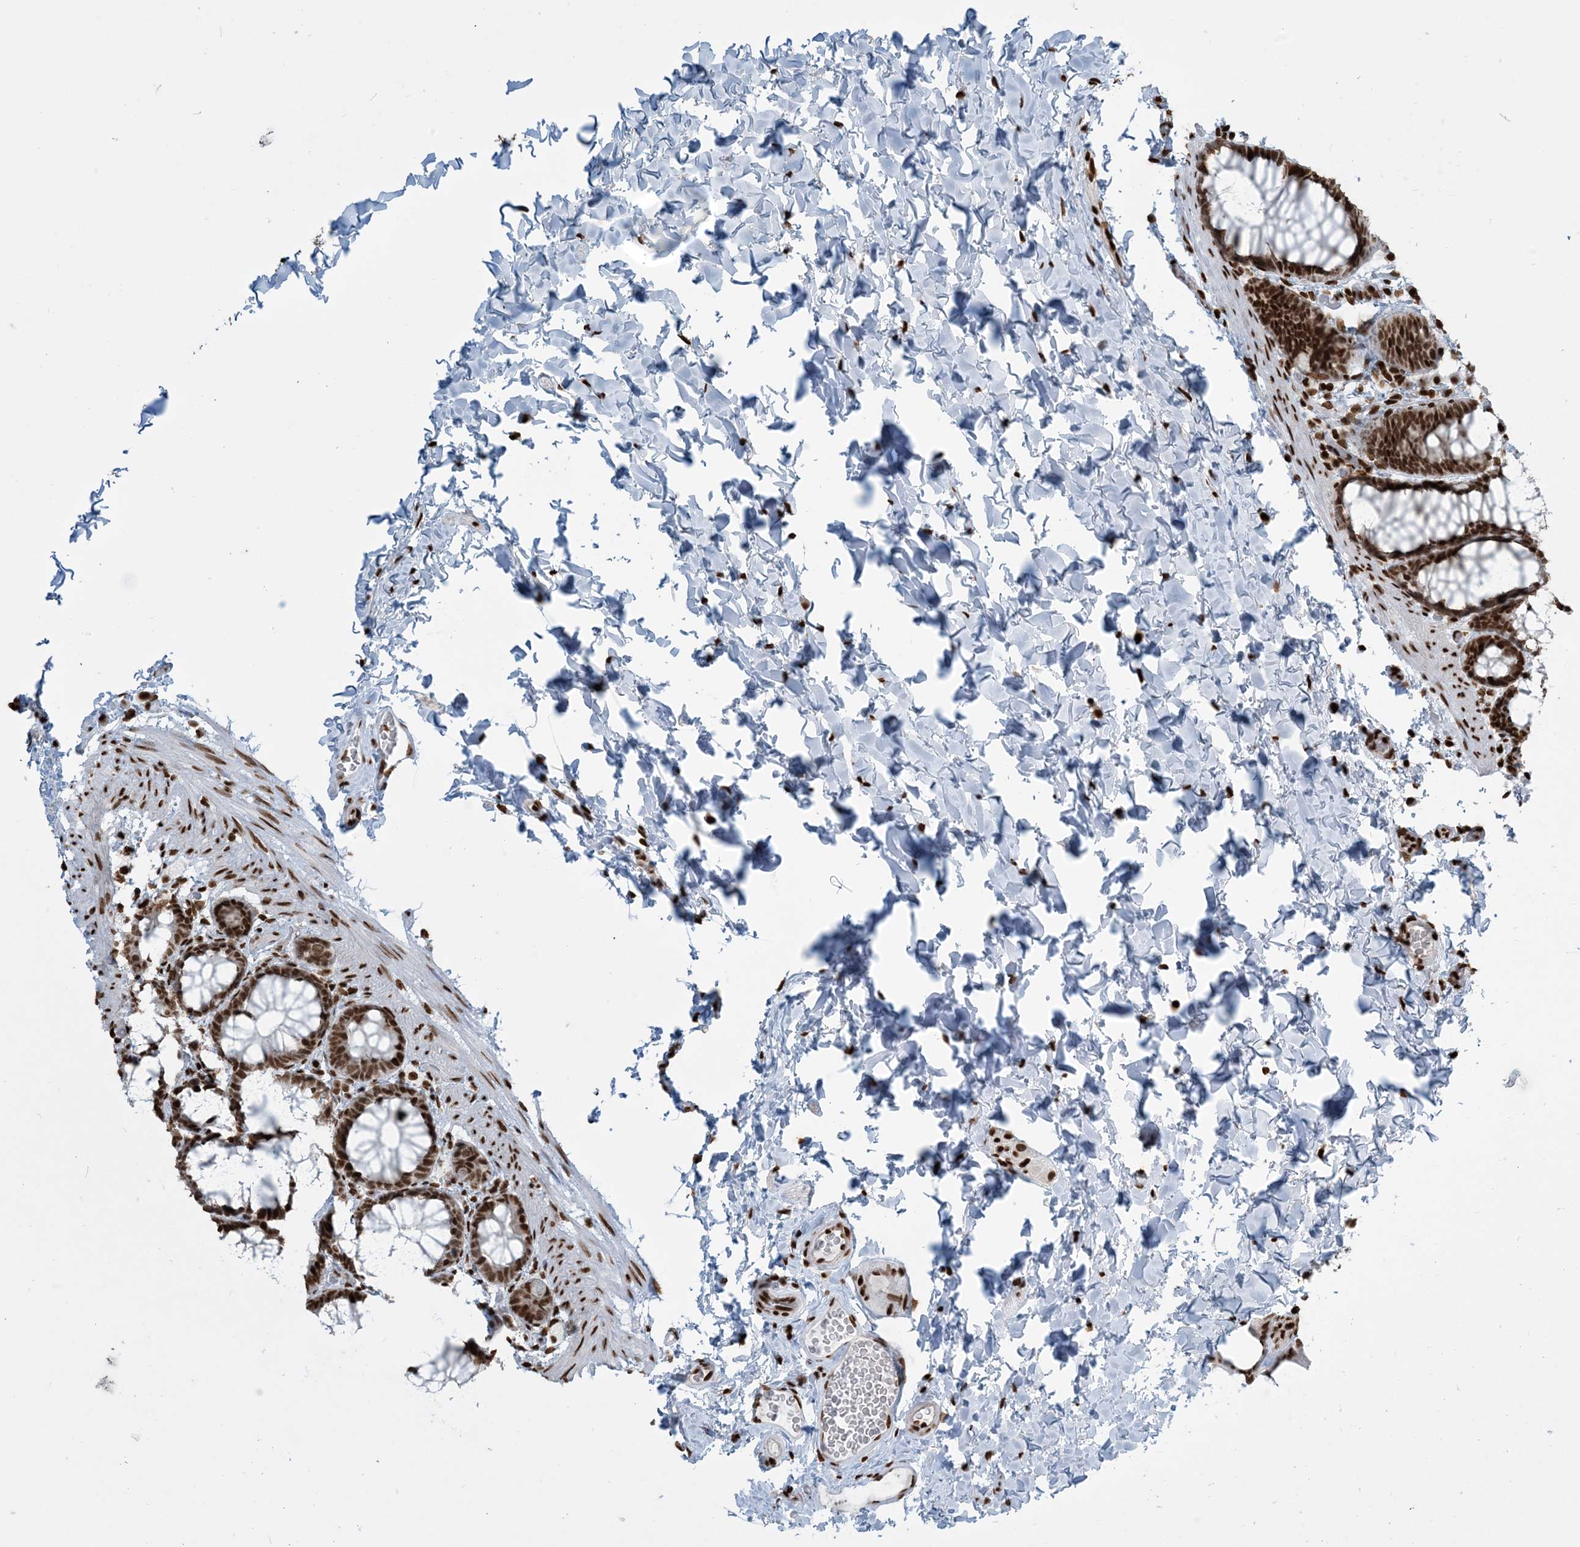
{"staining": {"intensity": "strong", "quantity": ">75%", "location": "nuclear"}, "tissue": "colon", "cell_type": "Endothelial cells", "image_type": "normal", "snomed": [{"axis": "morphology", "description": "Normal tissue, NOS"}, {"axis": "topography", "description": "Colon"}], "caption": "DAB (3,3'-diaminobenzidine) immunohistochemical staining of benign colon exhibits strong nuclear protein expression in about >75% of endothelial cells. (DAB IHC with brightfield microscopy, high magnification).", "gene": "H3", "patient": {"sex": "male", "age": 47}}